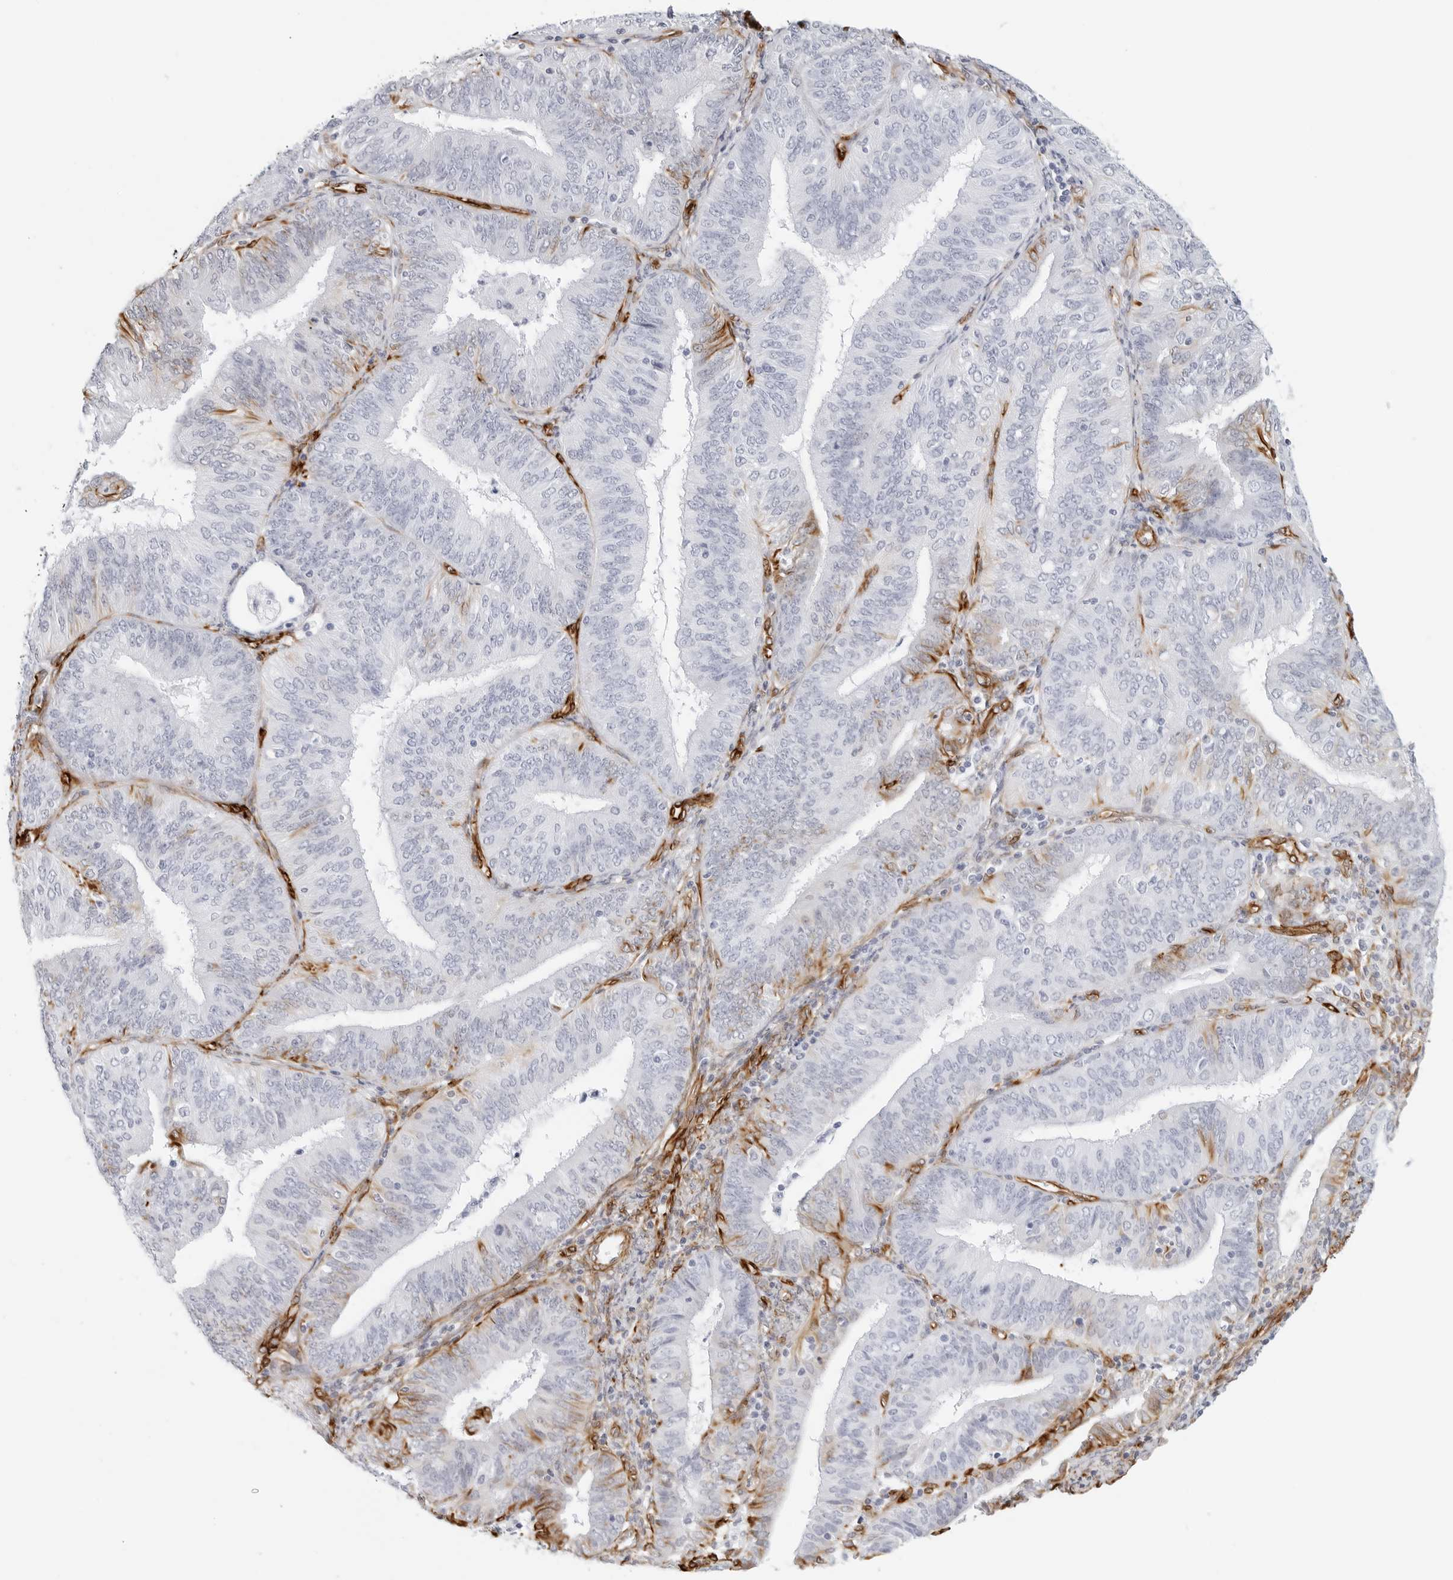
{"staining": {"intensity": "negative", "quantity": "none", "location": "none"}, "tissue": "endometrial cancer", "cell_type": "Tumor cells", "image_type": "cancer", "snomed": [{"axis": "morphology", "description": "Adenocarcinoma, NOS"}, {"axis": "topography", "description": "Endometrium"}], "caption": "Immunohistochemistry micrograph of neoplastic tissue: endometrial cancer stained with DAB (3,3'-diaminobenzidine) reveals no significant protein positivity in tumor cells.", "gene": "NES", "patient": {"sex": "female", "age": 58}}